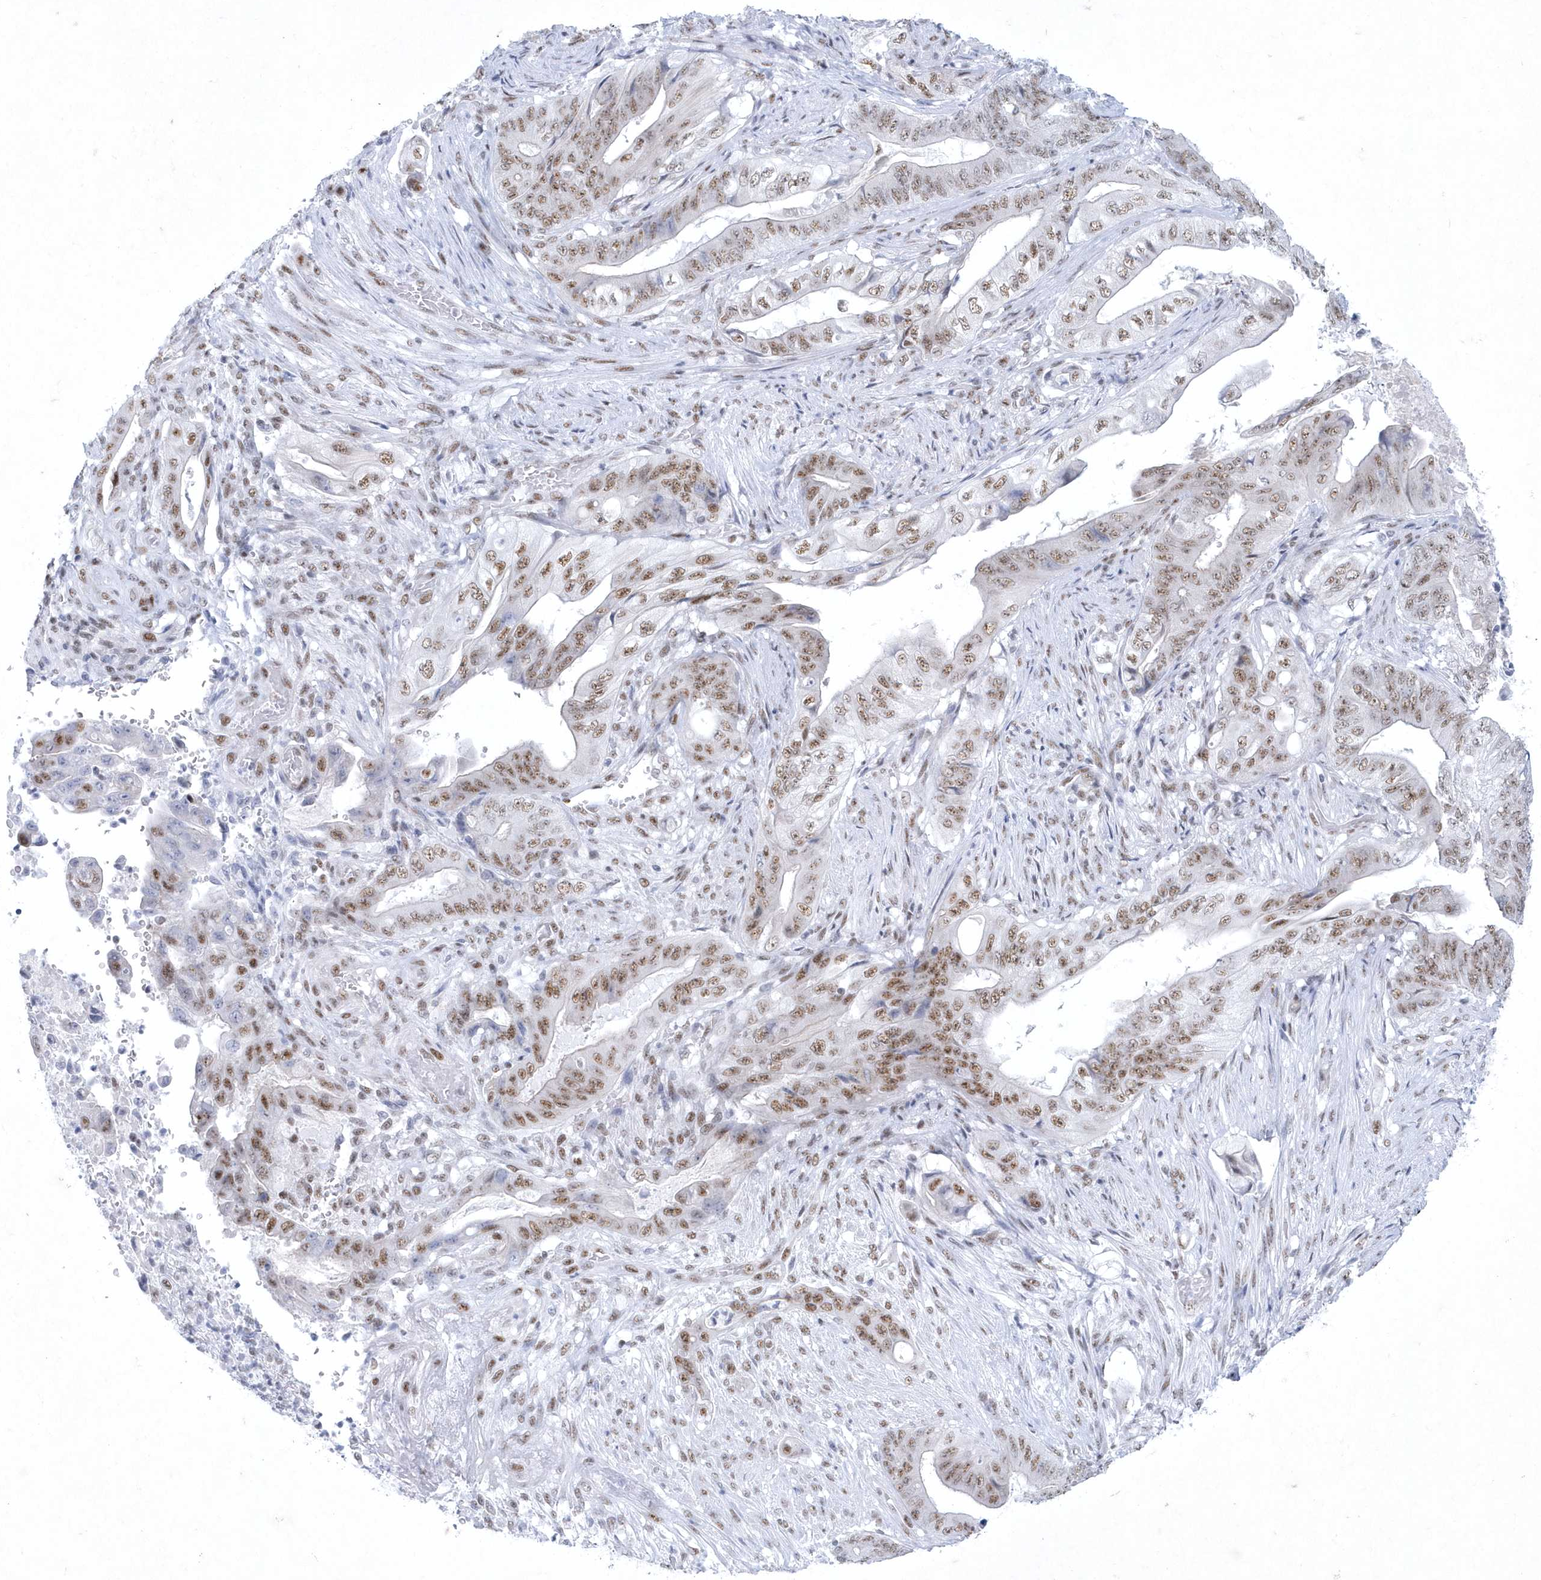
{"staining": {"intensity": "moderate", "quantity": ">75%", "location": "nuclear"}, "tissue": "stomach cancer", "cell_type": "Tumor cells", "image_type": "cancer", "snomed": [{"axis": "morphology", "description": "Adenocarcinoma, NOS"}, {"axis": "topography", "description": "Stomach"}], "caption": "Immunohistochemistry (IHC) of human adenocarcinoma (stomach) shows medium levels of moderate nuclear positivity in about >75% of tumor cells.", "gene": "DCLRE1A", "patient": {"sex": "female", "age": 73}}